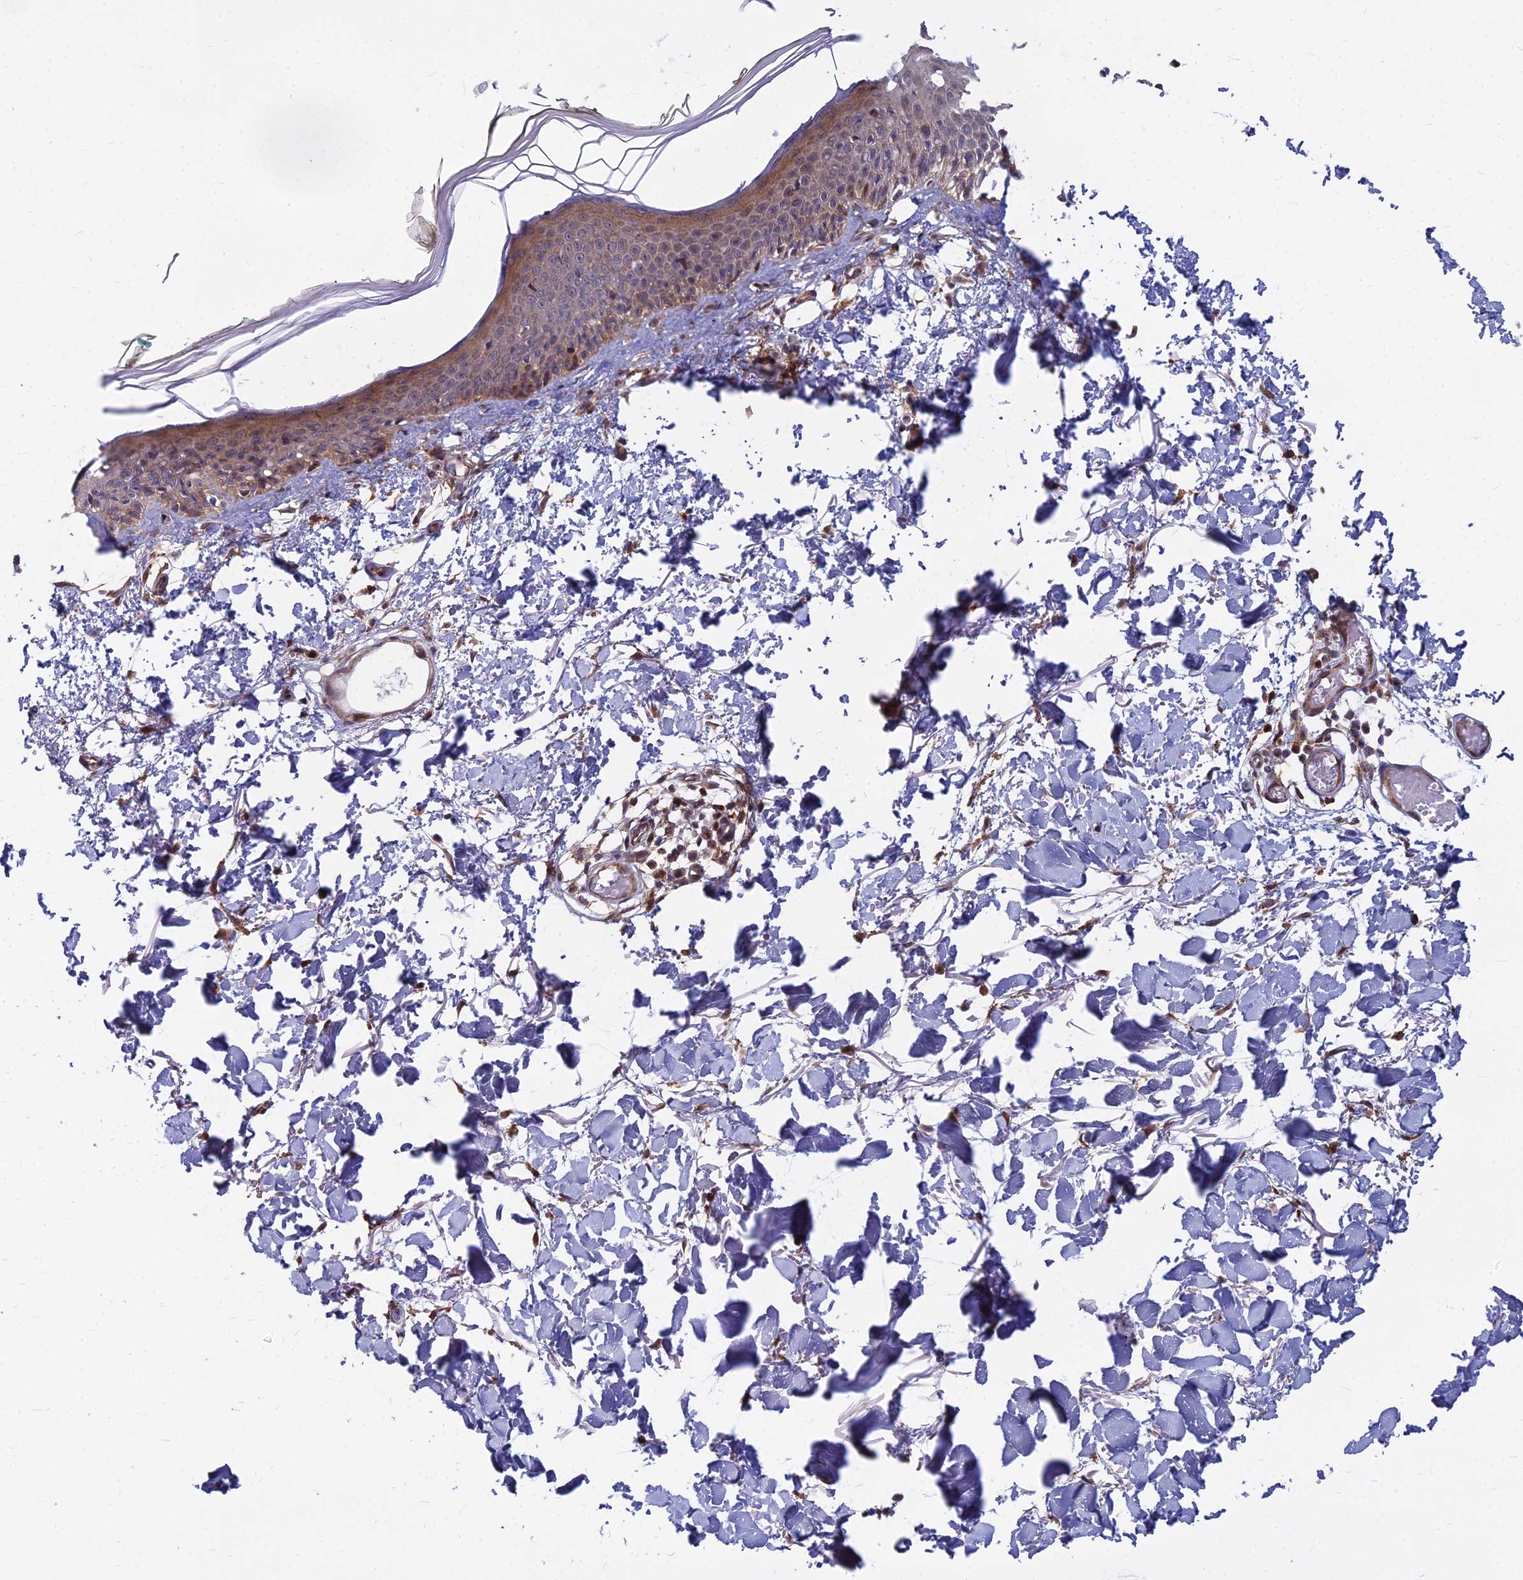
{"staining": {"intensity": "negative", "quantity": "none", "location": "none"}, "tissue": "skin", "cell_type": "Fibroblasts", "image_type": "normal", "snomed": [{"axis": "morphology", "description": "Normal tissue, NOS"}, {"axis": "topography", "description": "Skin"}], "caption": "Immunohistochemistry photomicrograph of normal skin: skin stained with DAB (3,3'-diaminobenzidine) demonstrates no significant protein positivity in fibroblasts.", "gene": "COMMD2", "patient": {"sex": "male", "age": 62}}